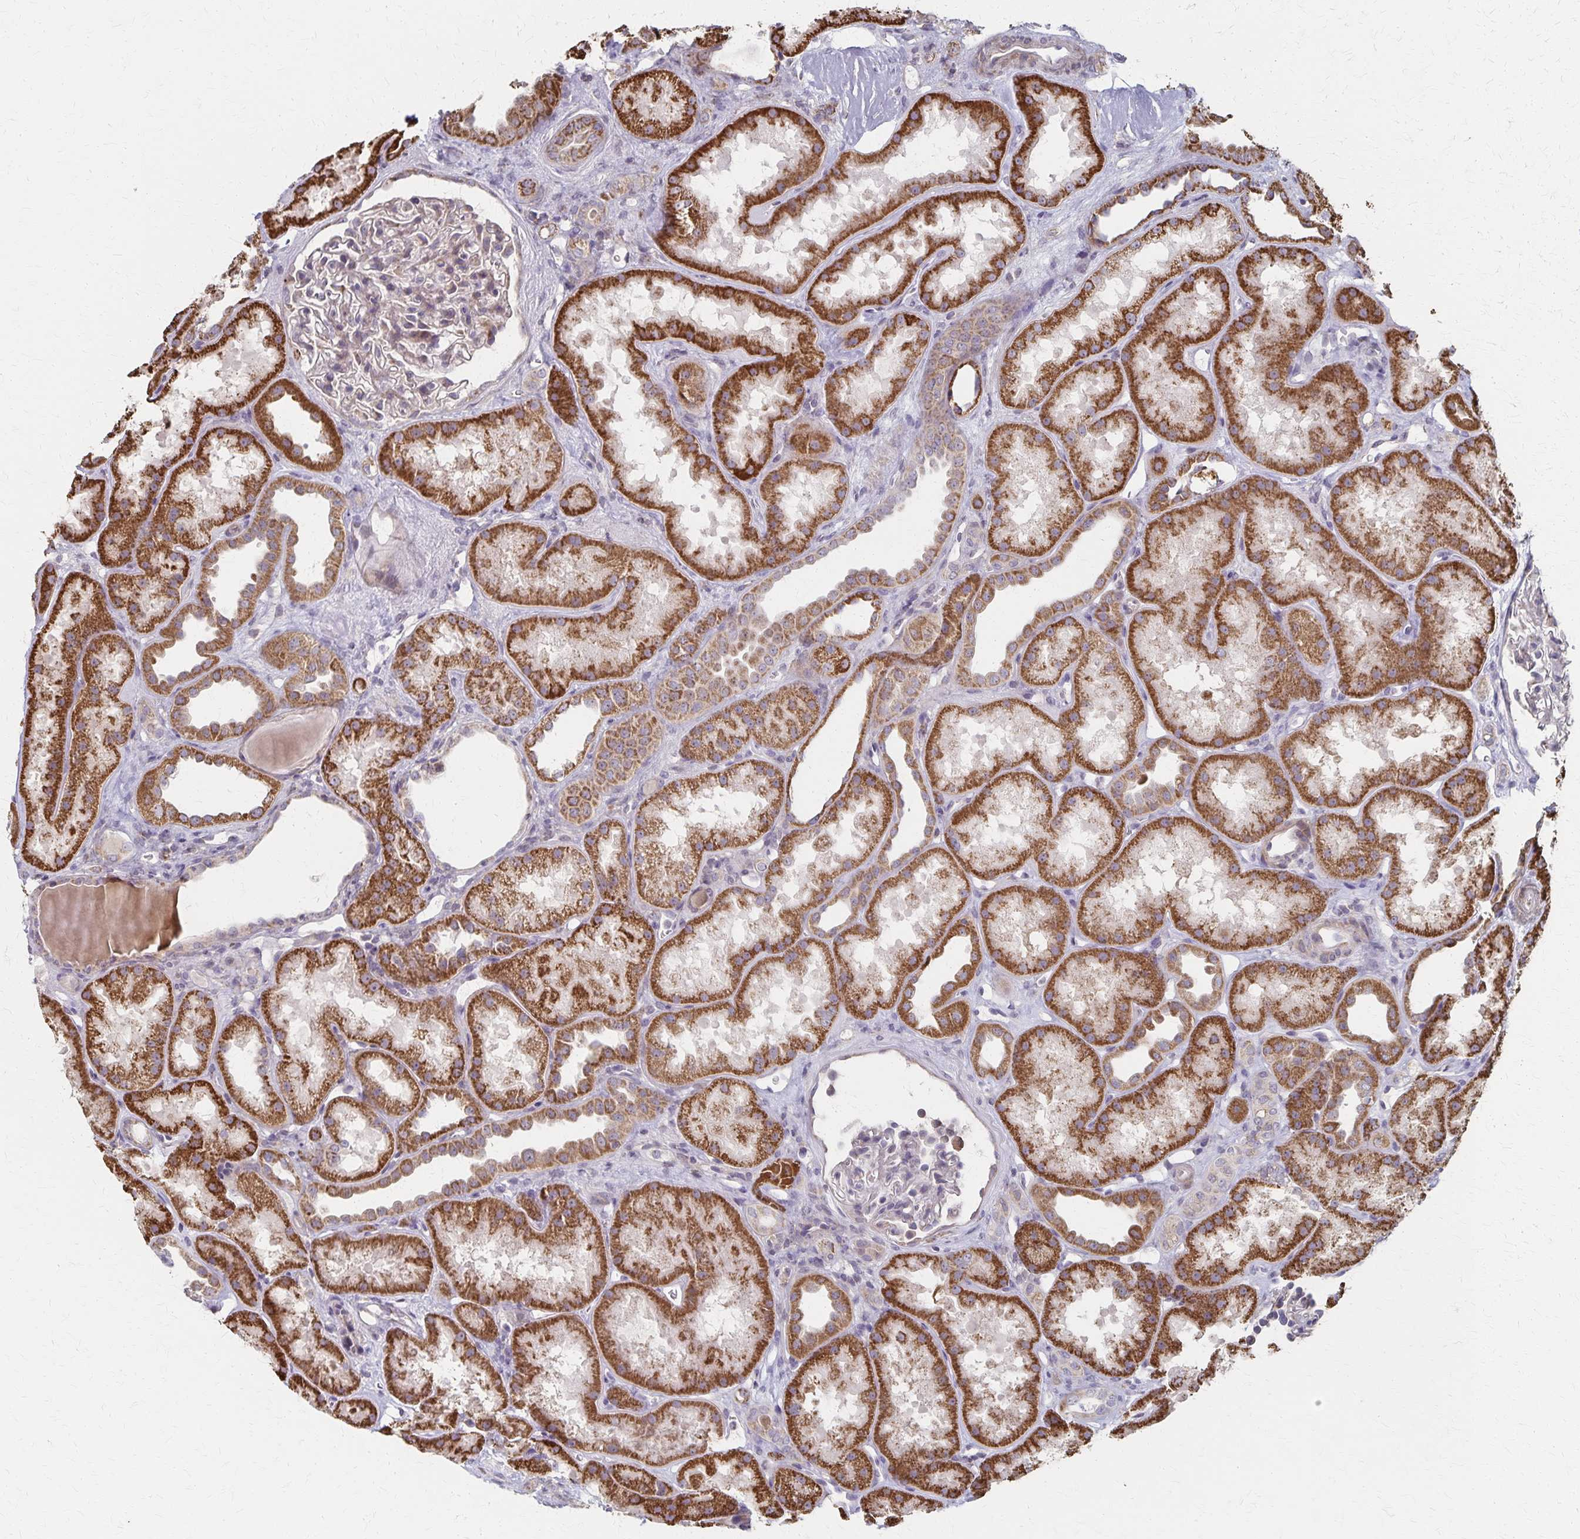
{"staining": {"intensity": "moderate", "quantity": "<25%", "location": "cytoplasmic/membranous"}, "tissue": "kidney", "cell_type": "Cells in glomeruli", "image_type": "normal", "snomed": [{"axis": "morphology", "description": "Normal tissue, NOS"}, {"axis": "topography", "description": "Kidney"}], "caption": "Immunohistochemical staining of benign kidney demonstrates <25% levels of moderate cytoplasmic/membranous protein staining in approximately <25% of cells in glomeruli. The protein is stained brown, and the nuclei are stained in blue (DAB (3,3'-diaminobenzidine) IHC with brightfield microscopy, high magnification).", "gene": "DYRK4", "patient": {"sex": "male", "age": 61}}